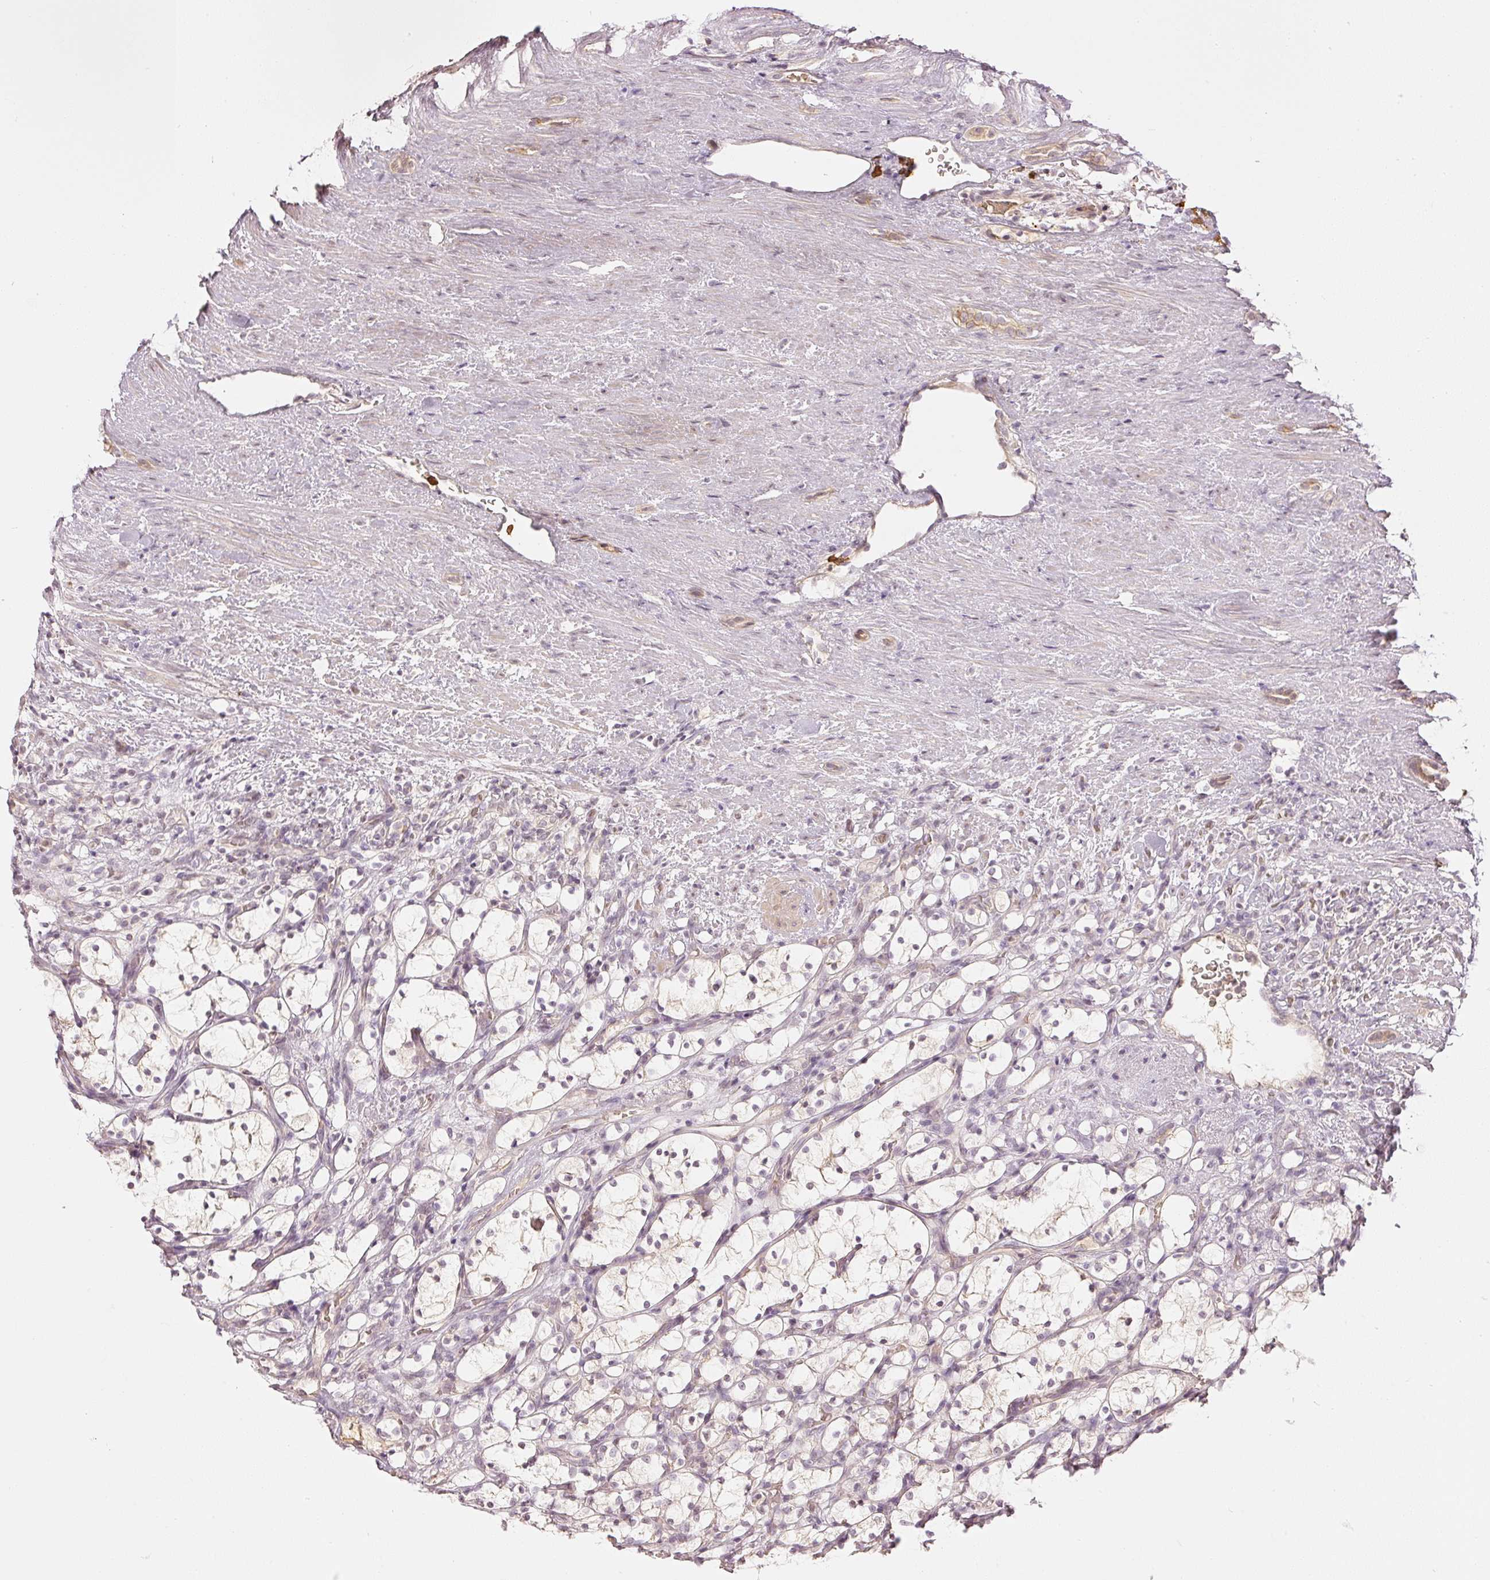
{"staining": {"intensity": "weak", "quantity": "<25%", "location": "cytoplasmic/membranous"}, "tissue": "renal cancer", "cell_type": "Tumor cells", "image_type": "cancer", "snomed": [{"axis": "morphology", "description": "Adenocarcinoma, NOS"}, {"axis": "topography", "description": "Kidney"}], "caption": "The photomicrograph demonstrates no staining of tumor cells in renal adenocarcinoma.", "gene": "GZMA", "patient": {"sex": "female", "age": 69}}